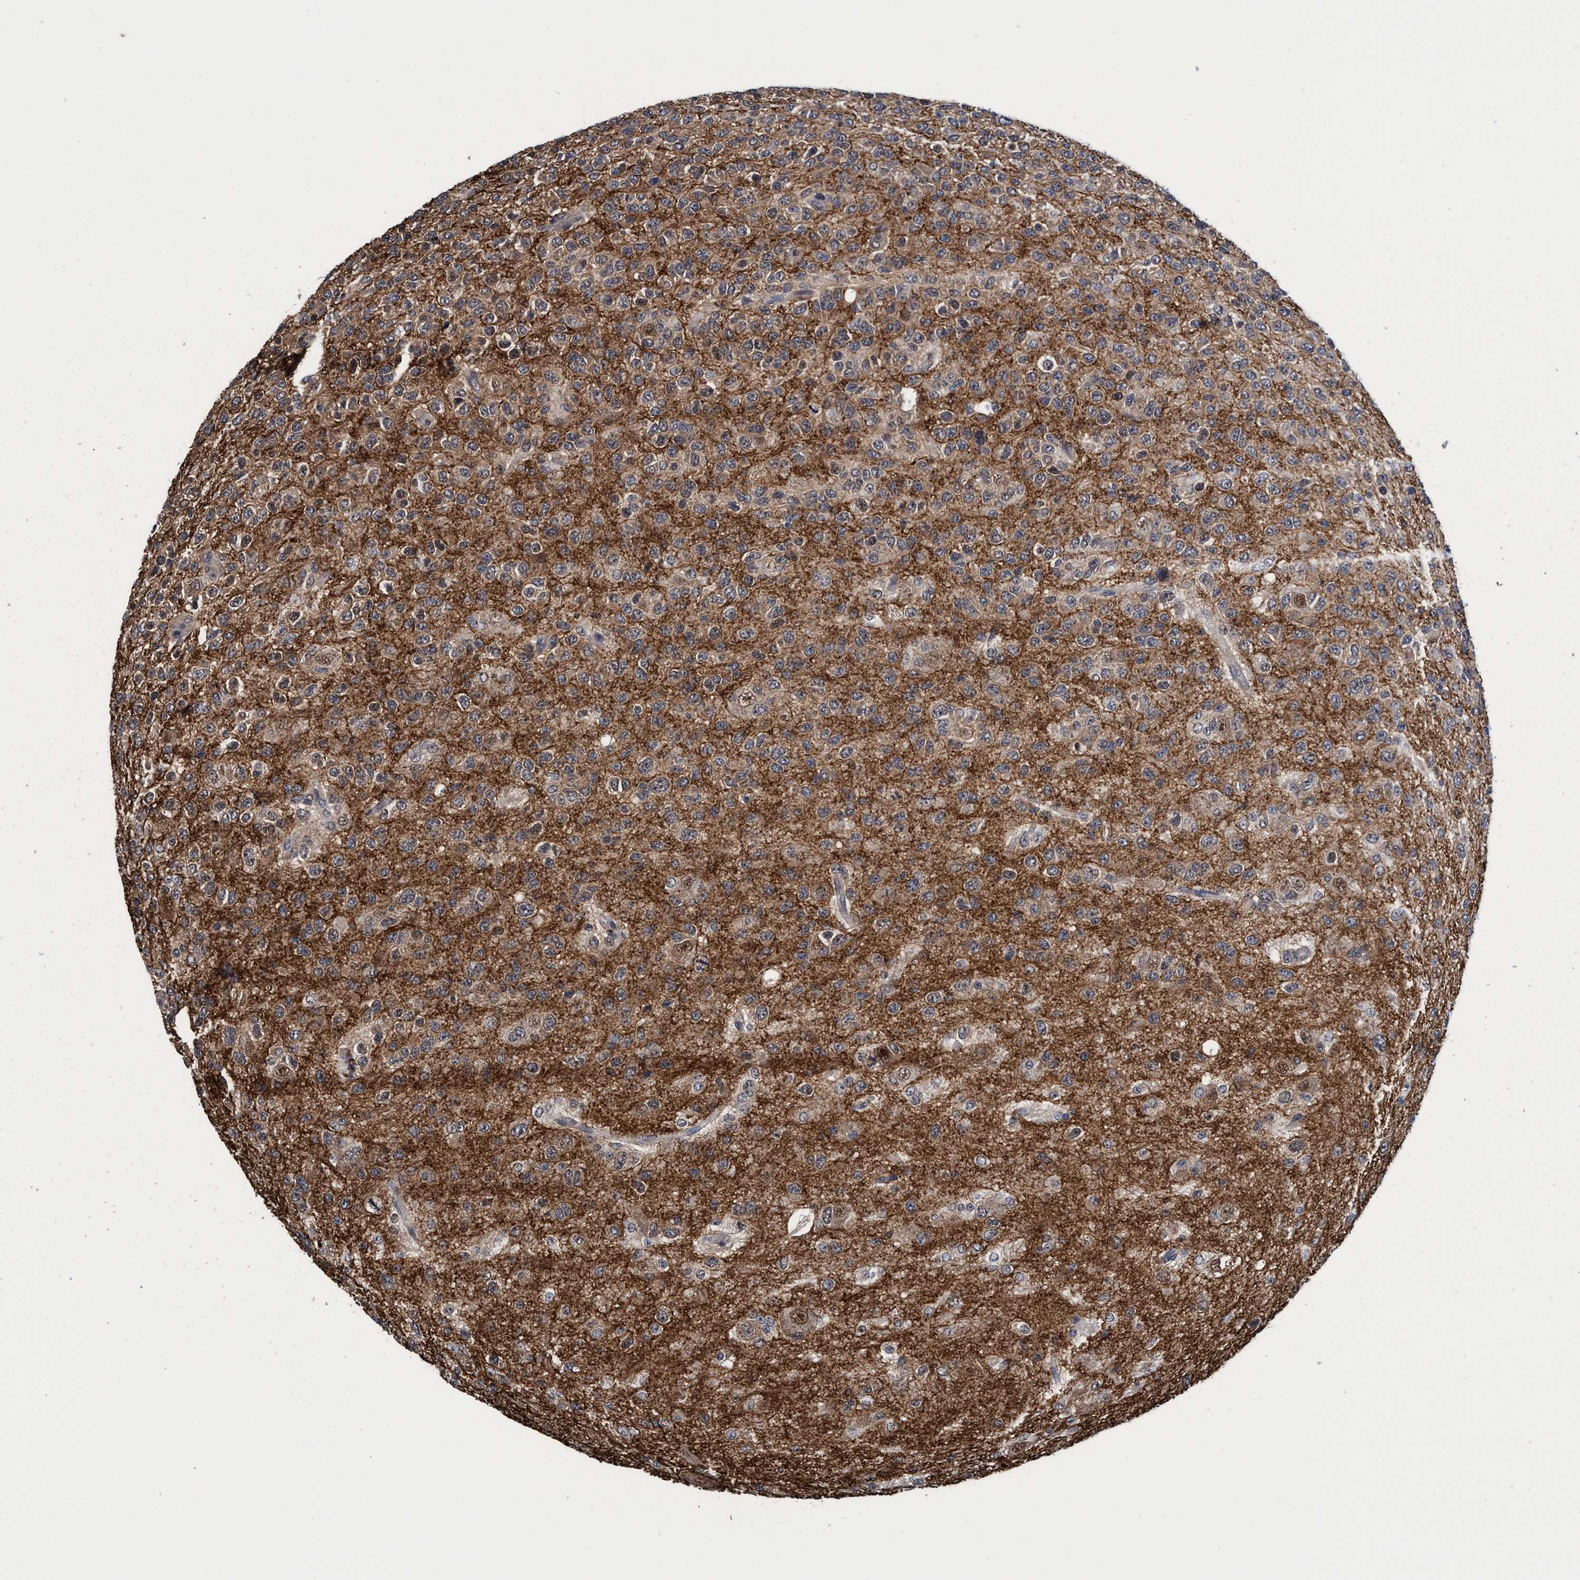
{"staining": {"intensity": "weak", "quantity": "25%-75%", "location": "cytoplasmic/membranous"}, "tissue": "glioma", "cell_type": "Tumor cells", "image_type": "cancer", "snomed": [{"axis": "morphology", "description": "Glioma, malignant, High grade"}, {"axis": "topography", "description": "pancreas cauda"}], "caption": "This is a histology image of immunohistochemistry (IHC) staining of malignant glioma (high-grade), which shows weak positivity in the cytoplasmic/membranous of tumor cells.", "gene": "PSMD12", "patient": {"sex": "male", "age": 60}}